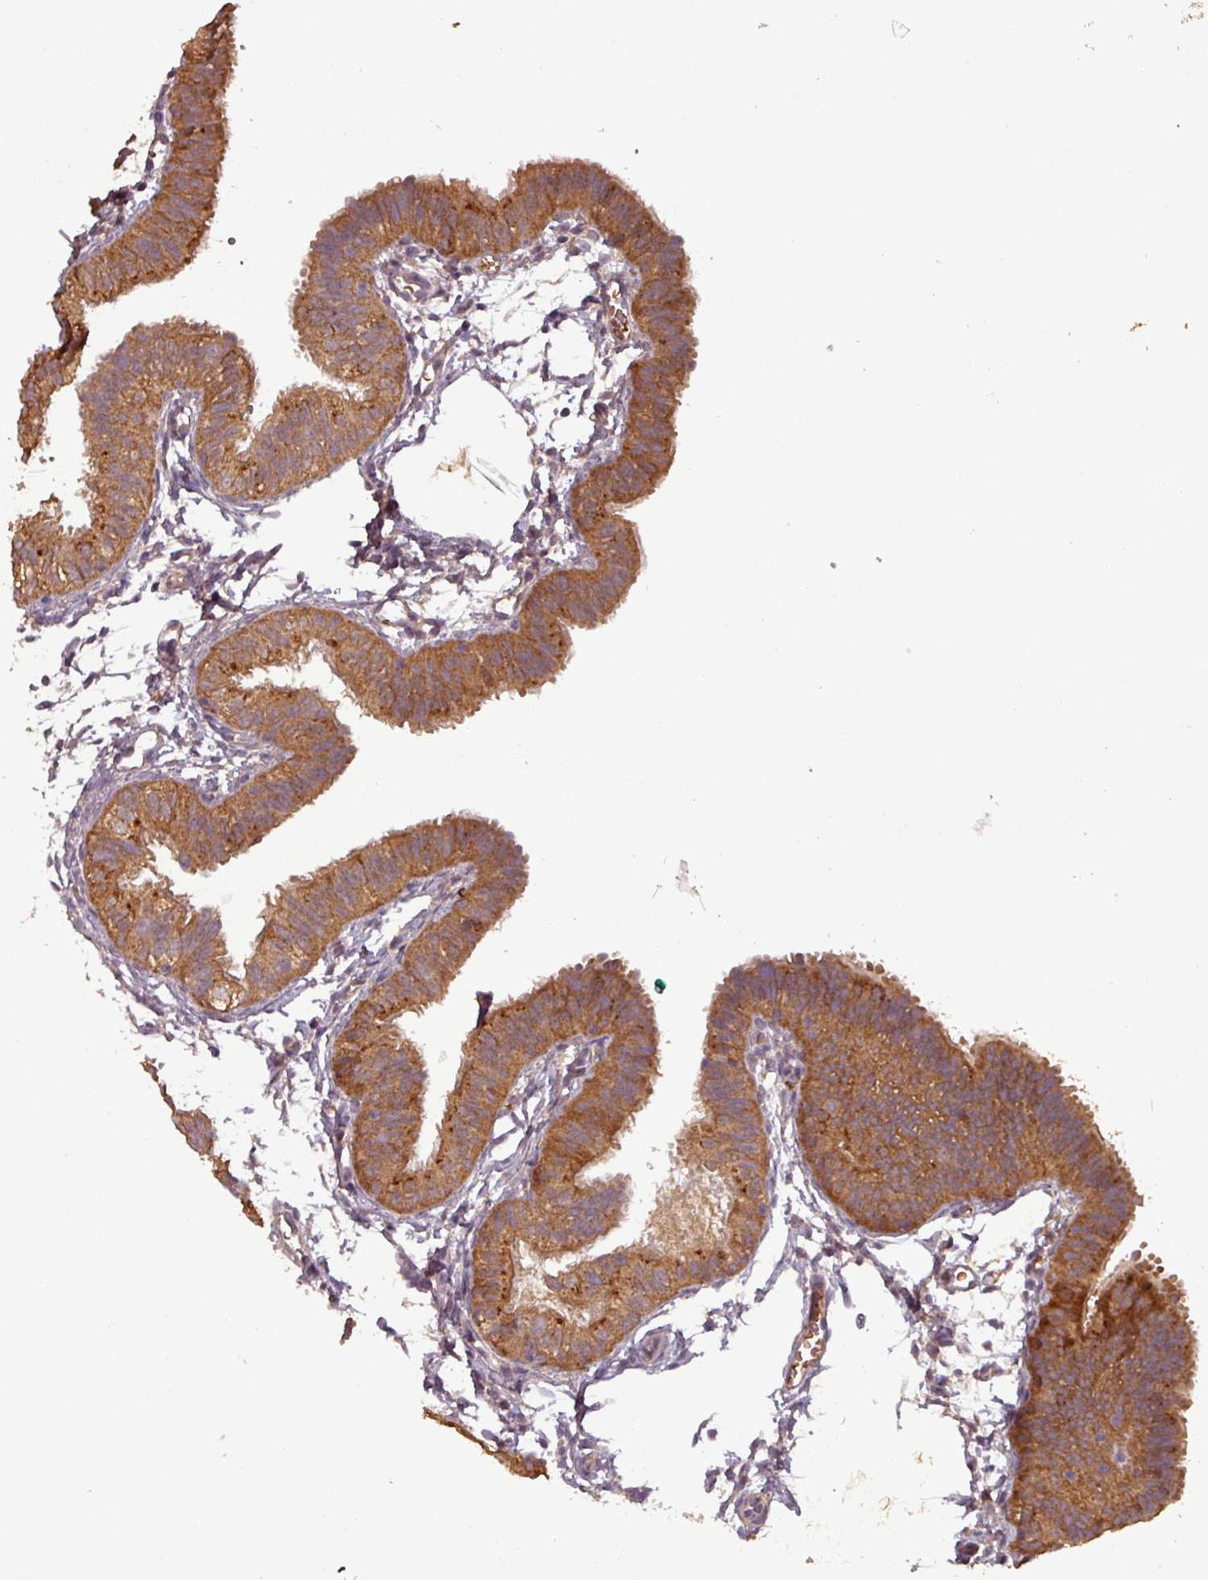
{"staining": {"intensity": "moderate", "quantity": ">75%", "location": "cytoplasmic/membranous"}, "tissue": "fallopian tube", "cell_type": "Glandular cells", "image_type": "normal", "snomed": [{"axis": "morphology", "description": "Normal tissue, NOS"}, {"axis": "topography", "description": "Fallopian tube"}], "caption": "Fallopian tube stained with DAB (3,3'-diaminobenzidine) immunohistochemistry (IHC) exhibits medium levels of moderate cytoplasmic/membranous staining in about >75% of glandular cells. (IHC, brightfield microscopy, high magnification).", "gene": "NT5C3A", "patient": {"sex": "female", "age": 35}}